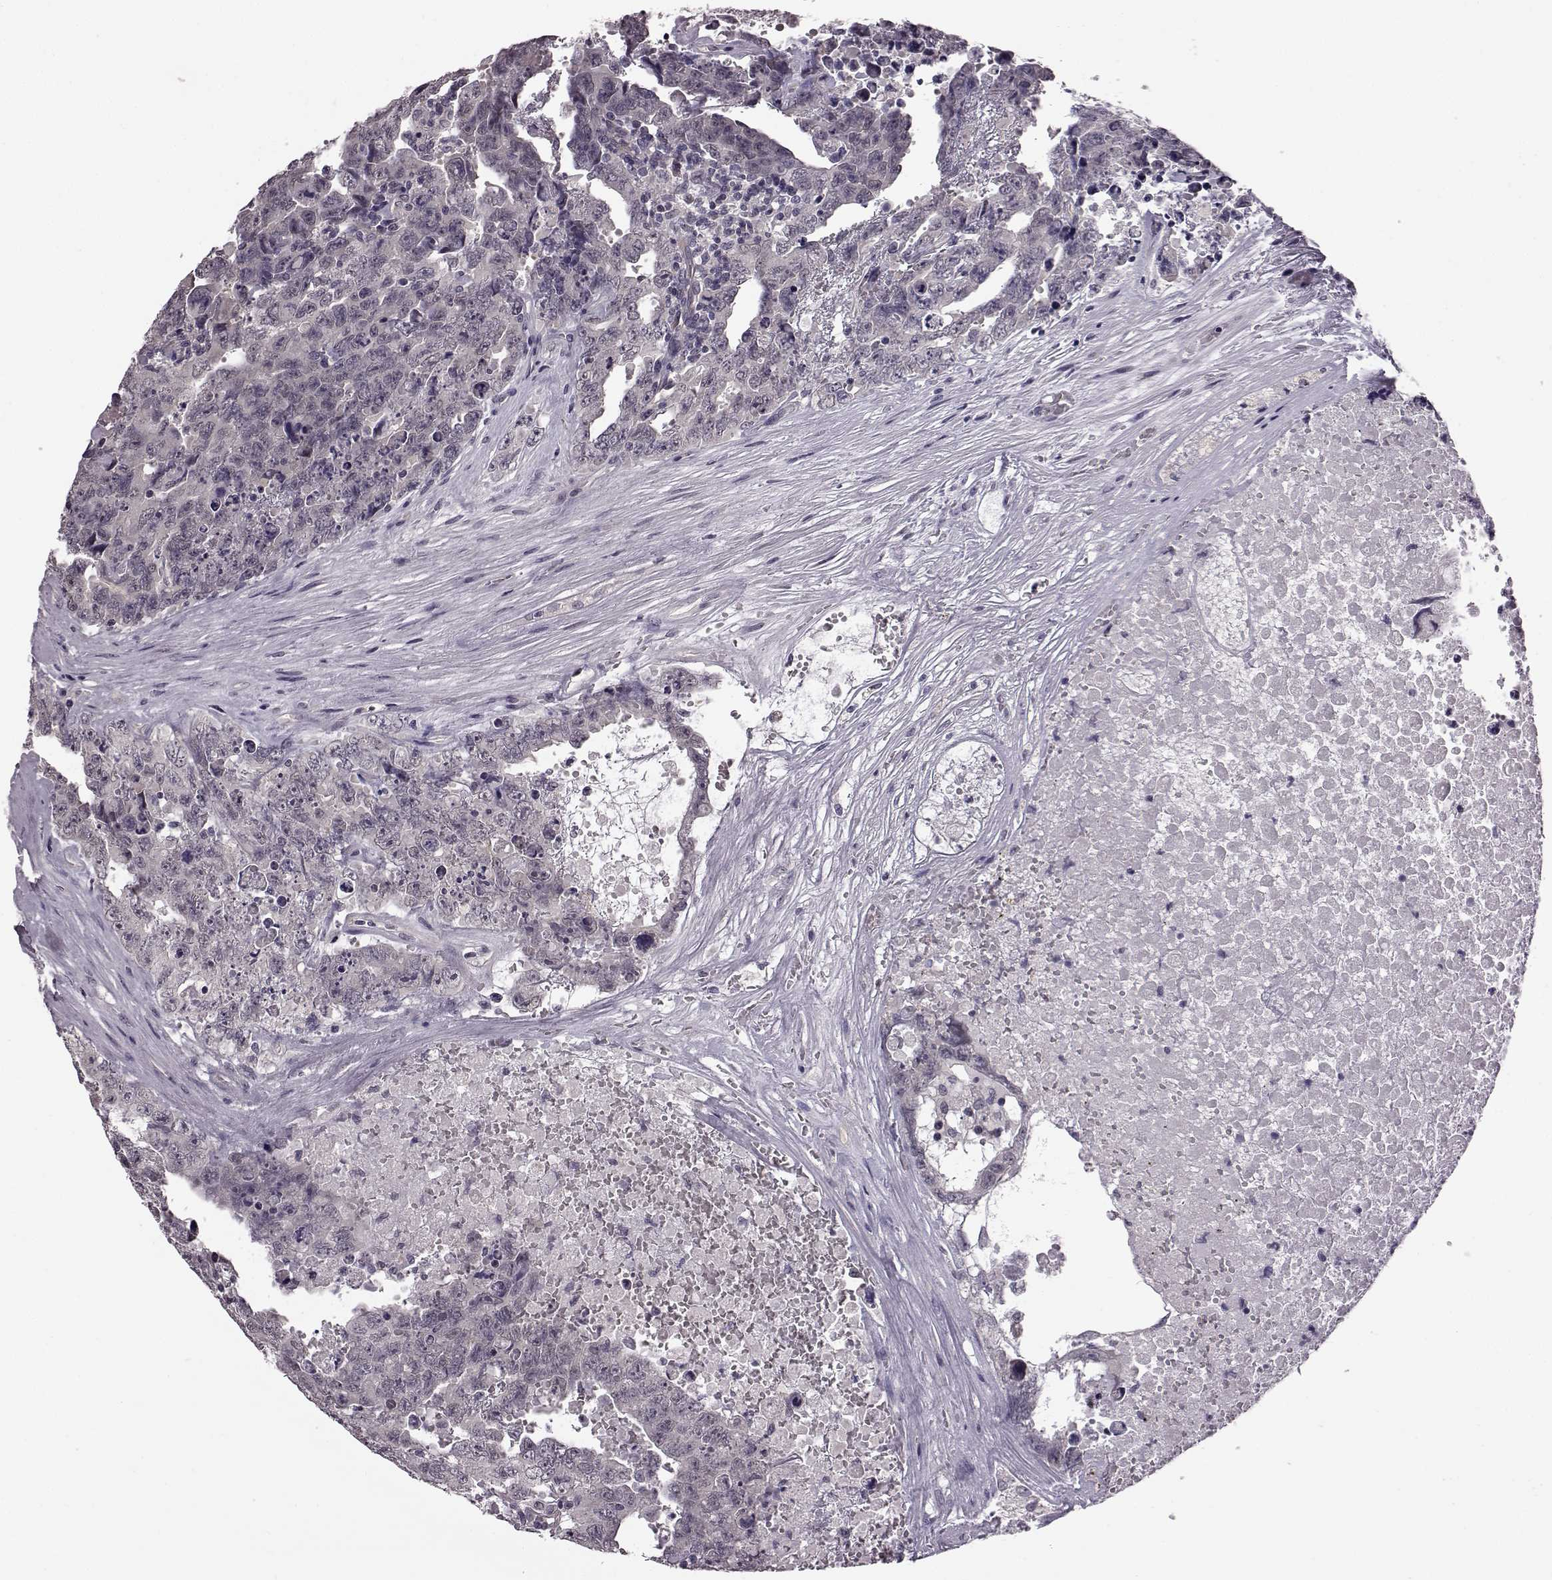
{"staining": {"intensity": "negative", "quantity": "none", "location": "none"}, "tissue": "testis cancer", "cell_type": "Tumor cells", "image_type": "cancer", "snomed": [{"axis": "morphology", "description": "Carcinoma, Embryonal, NOS"}, {"axis": "topography", "description": "Testis"}], "caption": "Tumor cells are negative for brown protein staining in testis cancer (embryonal carcinoma).", "gene": "C10orf62", "patient": {"sex": "male", "age": 24}}